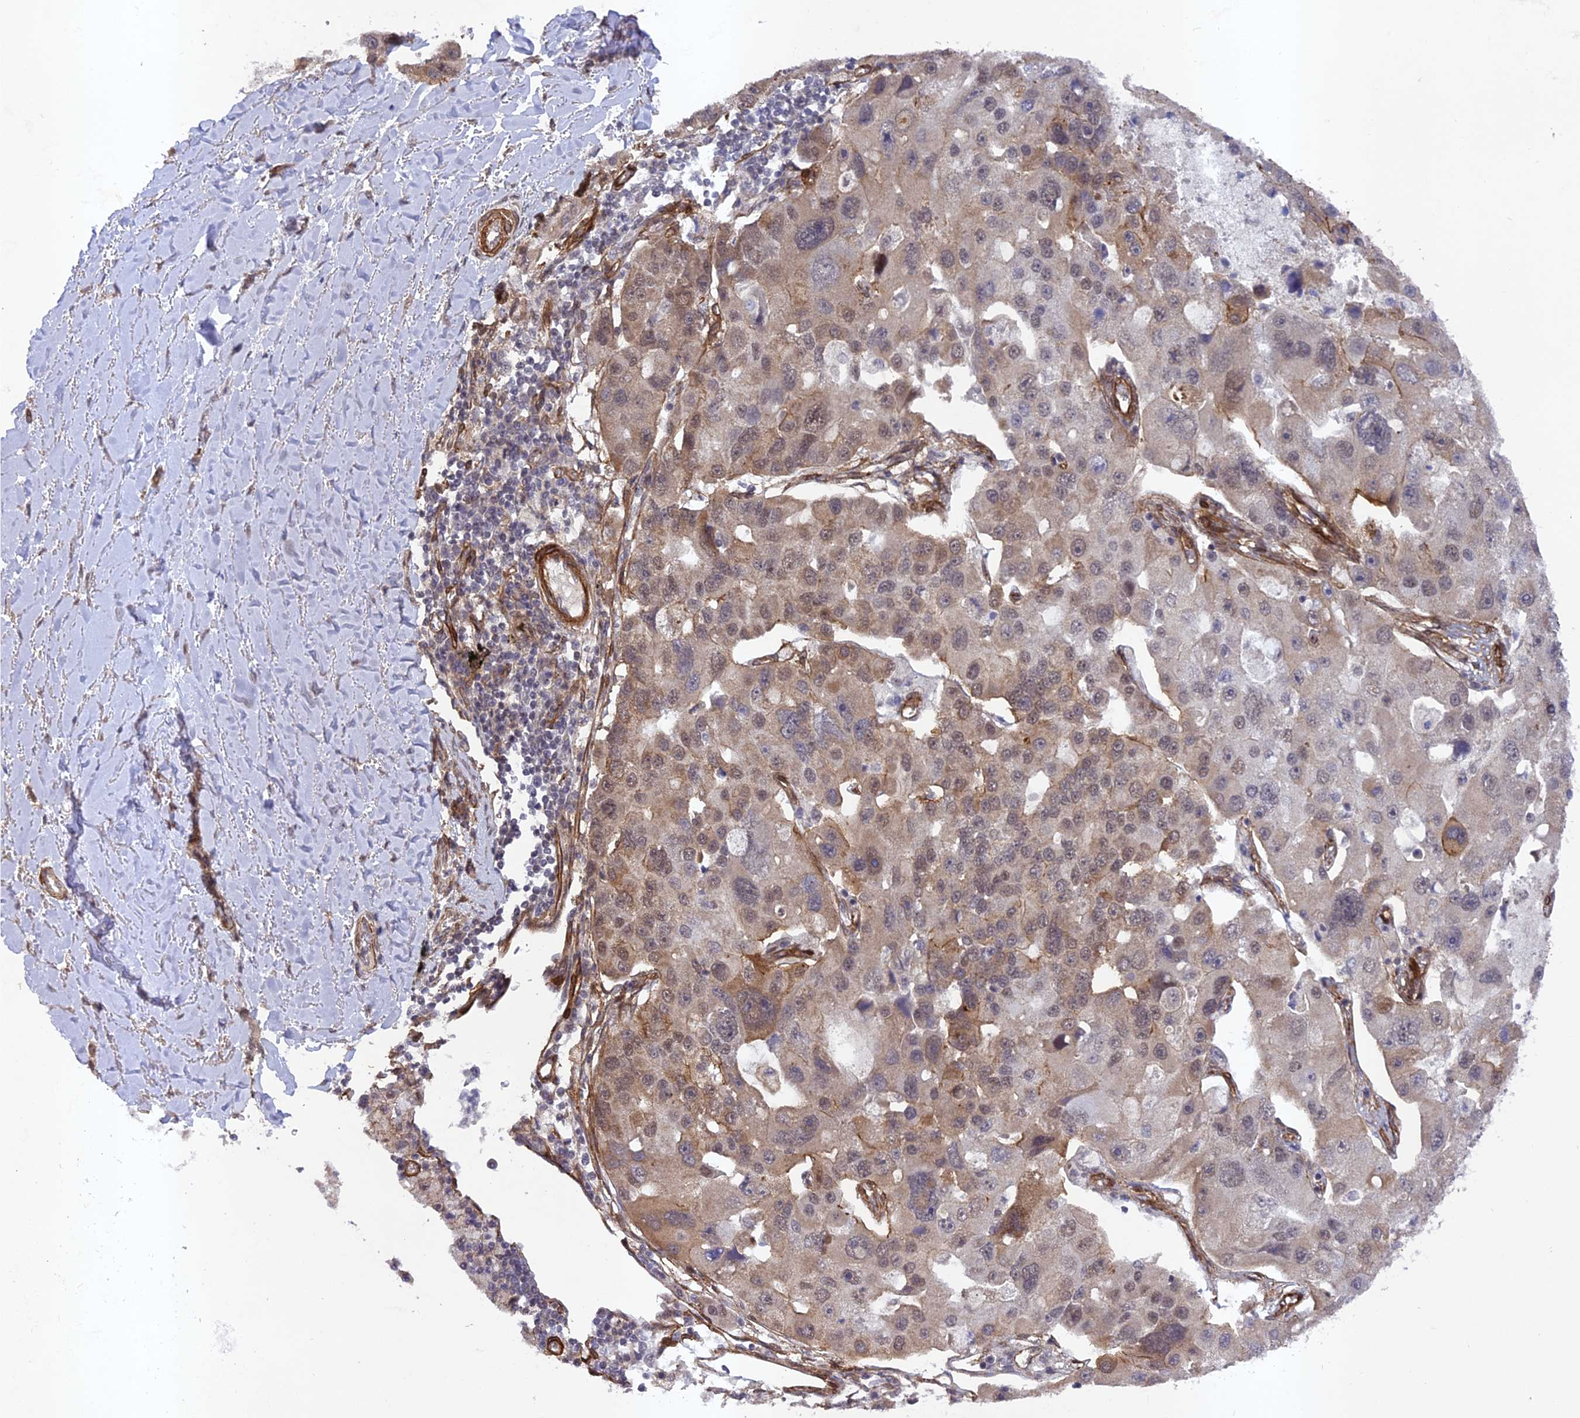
{"staining": {"intensity": "moderate", "quantity": "25%-75%", "location": "cytoplasmic/membranous,nuclear"}, "tissue": "lung cancer", "cell_type": "Tumor cells", "image_type": "cancer", "snomed": [{"axis": "morphology", "description": "Adenocarcinoma, NOS"}, {"axis": "topography", "description": "Lung"}], "caption": "The immunohistochemical stain shows moderate cytoplasmic/membranous and nuclear expression in tumor cells of lung adenocarcinoma tissue.", "gene": "TNS1", "patient": {"sex": "female", "age": 54}}